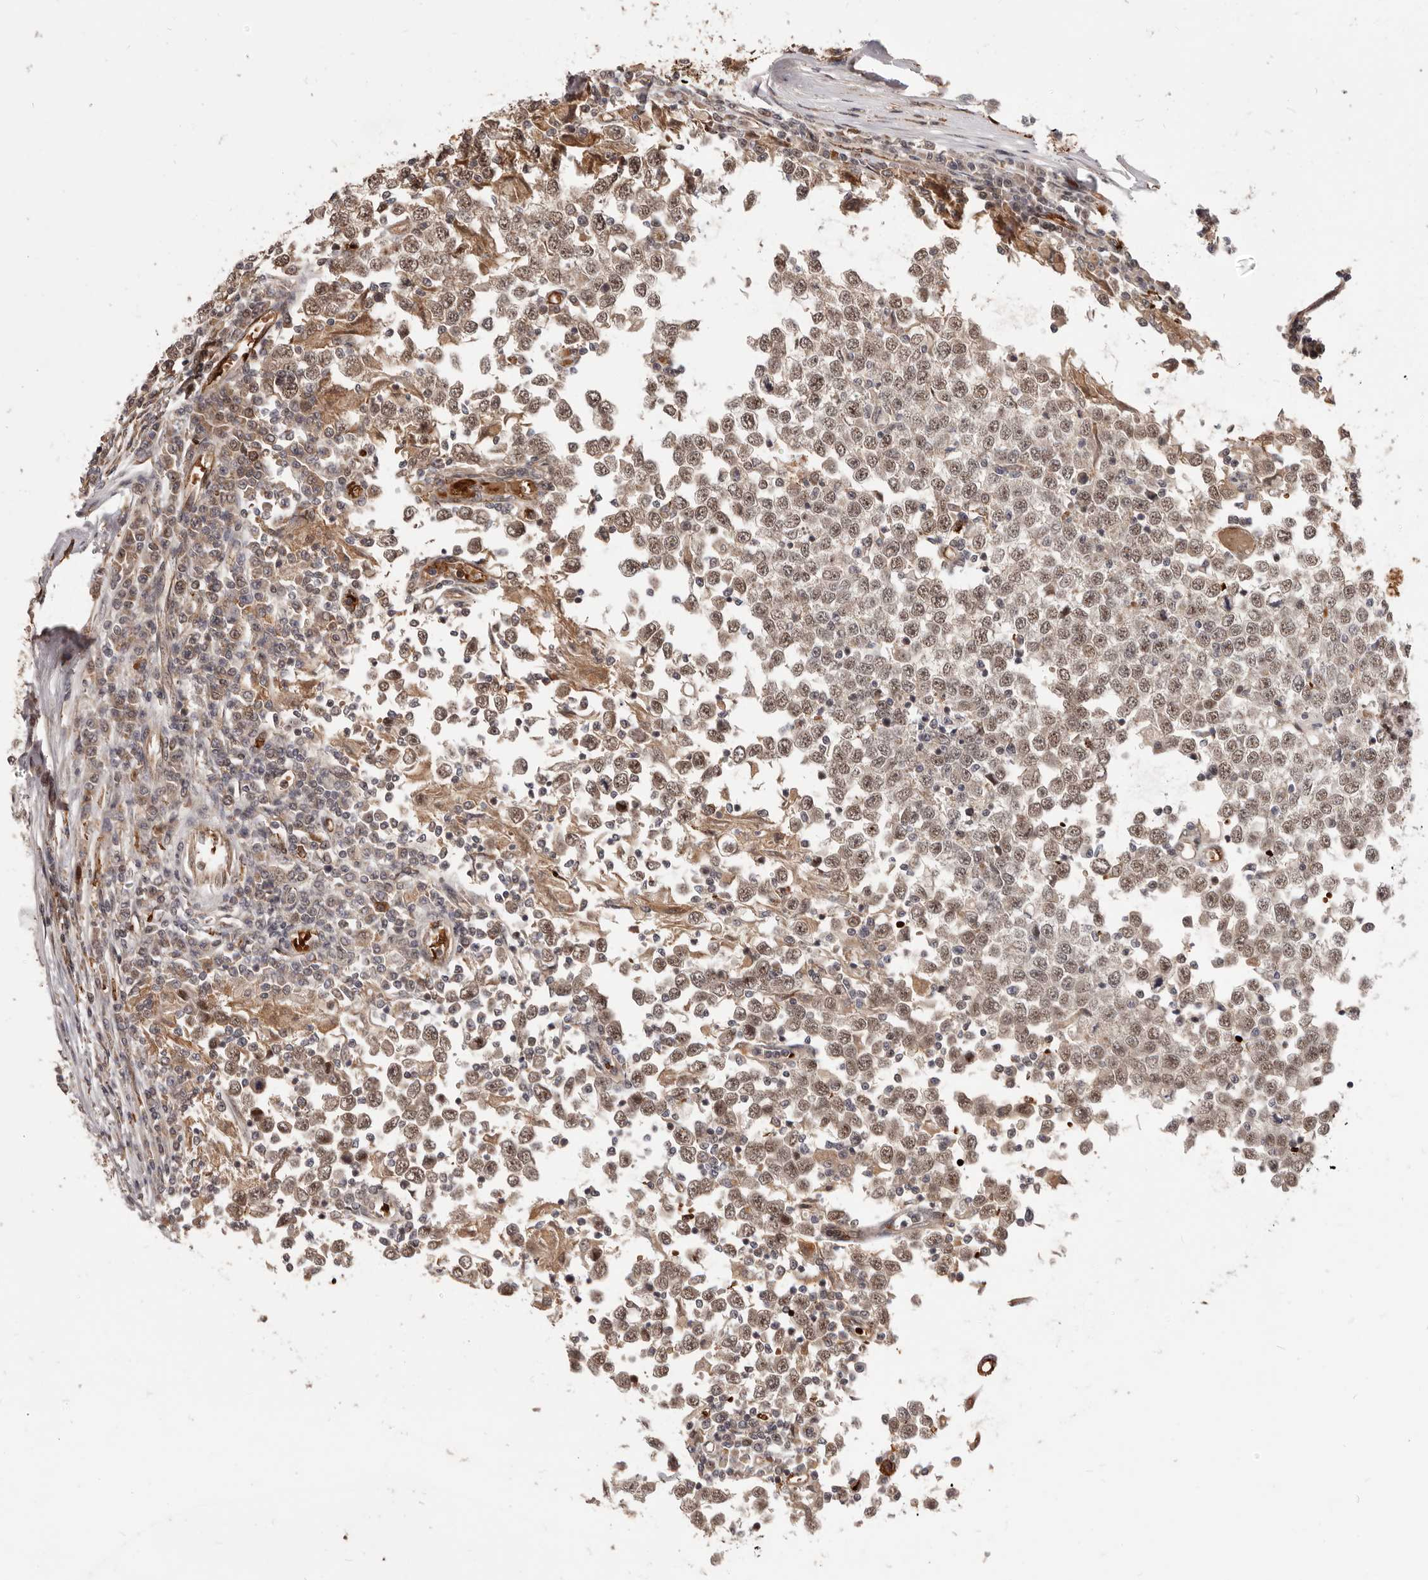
{"staining": {"intensity": "weak", "quantity": ">75%", "location": "cytoplasmic/membranous,nuclear"}, "tissue": "testis cancer", "cell_type": "Tumor cells", "image_type": "cancer", "snomed": [{"axis": "morphology", "description": "Seminoma, NOS"}, {"axis": "topography", "description": "Testis"}], "caption": "This image displays testis cancer (seminoma) stained with IHC to label a protein in brown. The cytoplasmic/membranous and nuclear of tumor cells show weak positivity for the protein. Nuclei are counter-stained blue.", "gene": "NCOA3", "patient": {"sex": "male", "age": 65}}